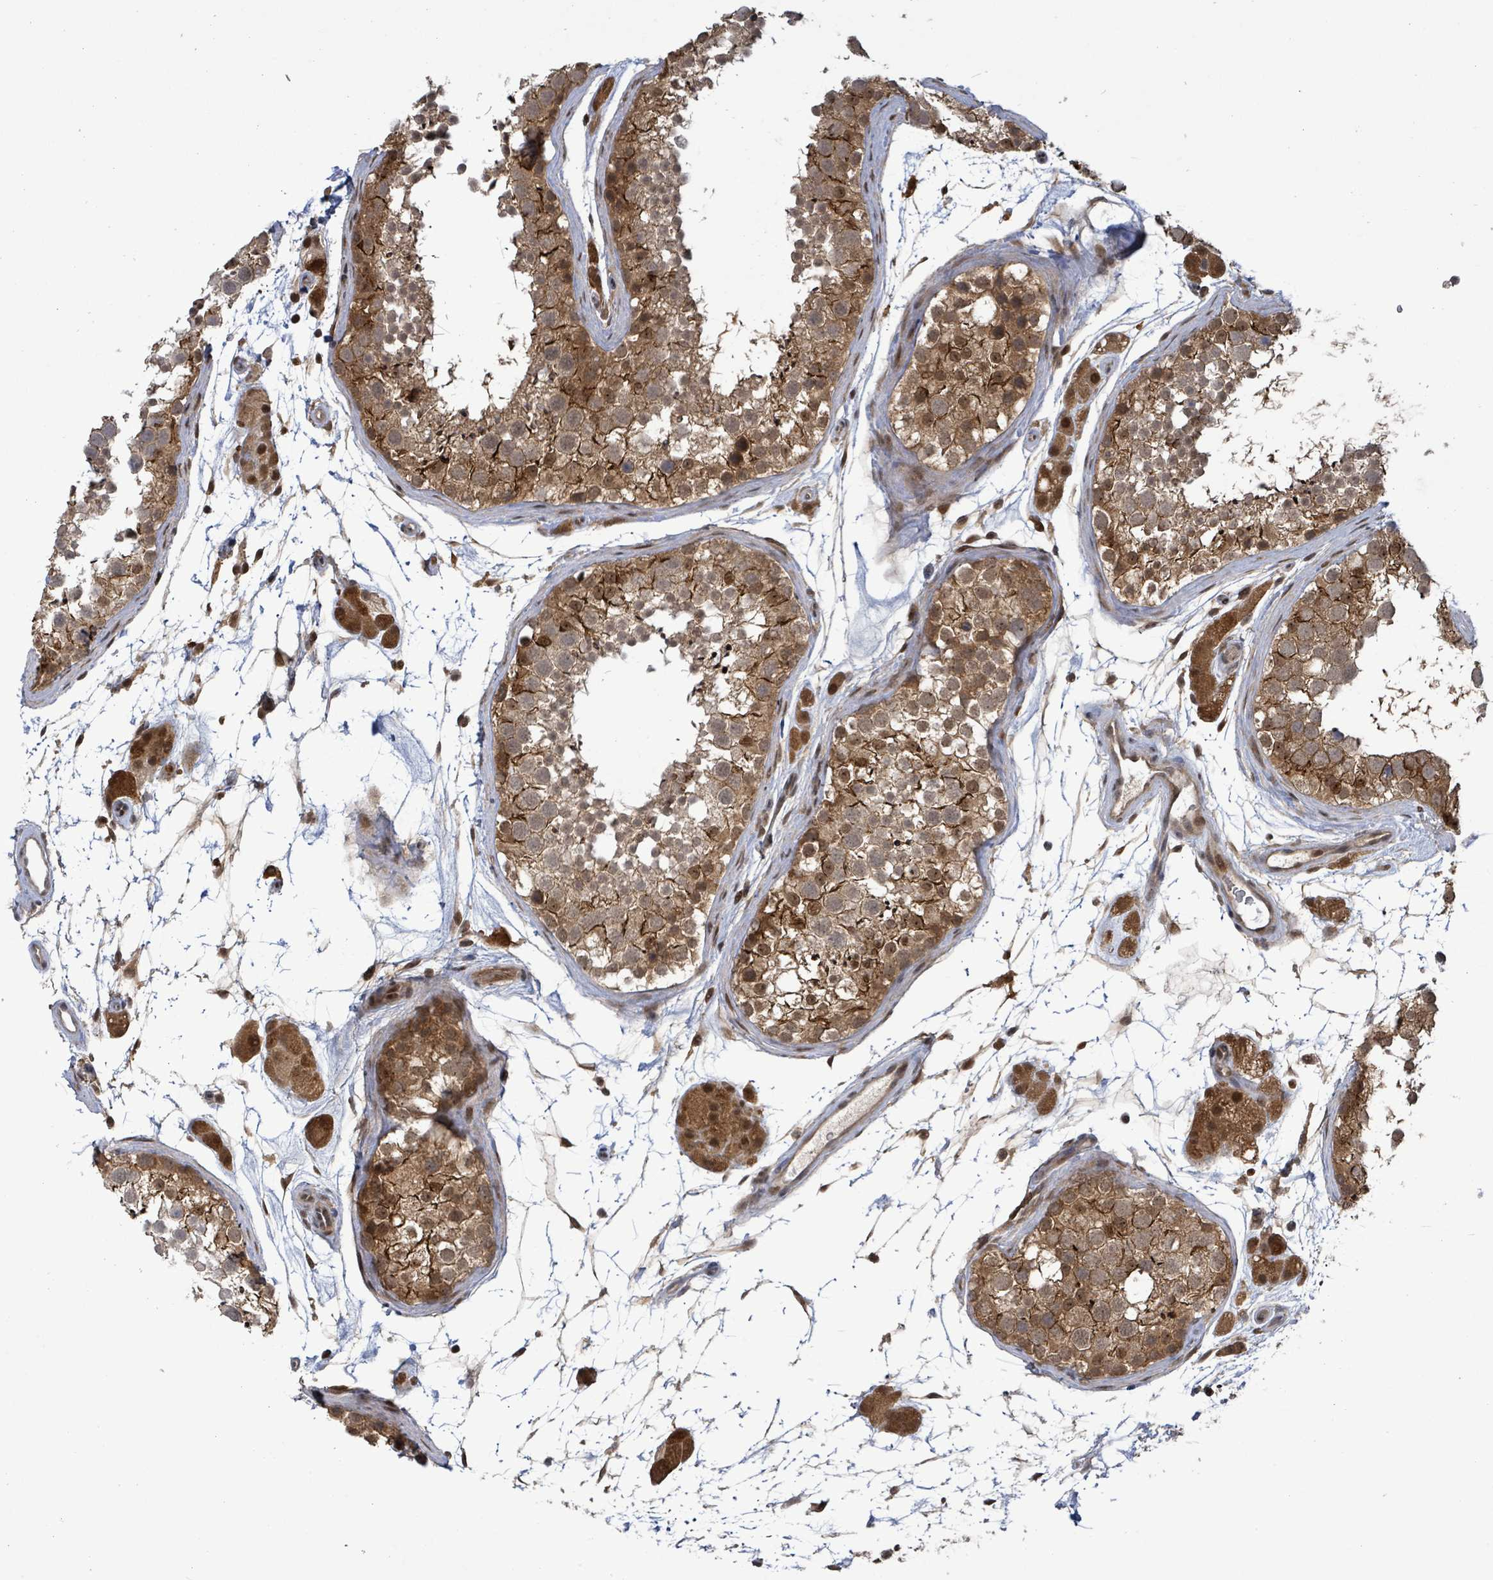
{"staining": {"intensity": "moderate", "quantity": ">75%", "location": "cytoplasmic/membranous"}, "tissue": "testis", "cell_type": "Cells in seminiferous ducts", "image_type": "normal", "snomed": [{"axis": "morphology", "description": "Normal tissue, NOS"}, {"axis": "topography", "description": "Testis"}], "caption": "Immunohistochemistry histopathology image of benign testis stained for a protein (brown), which exhibits medium levels of moderate cytoplasmic/membranous positivity in approximately >75% of cells in seminiferous ducts.", "gene": "FBXO6", "patient": {"sex": "male", "age": 41}}